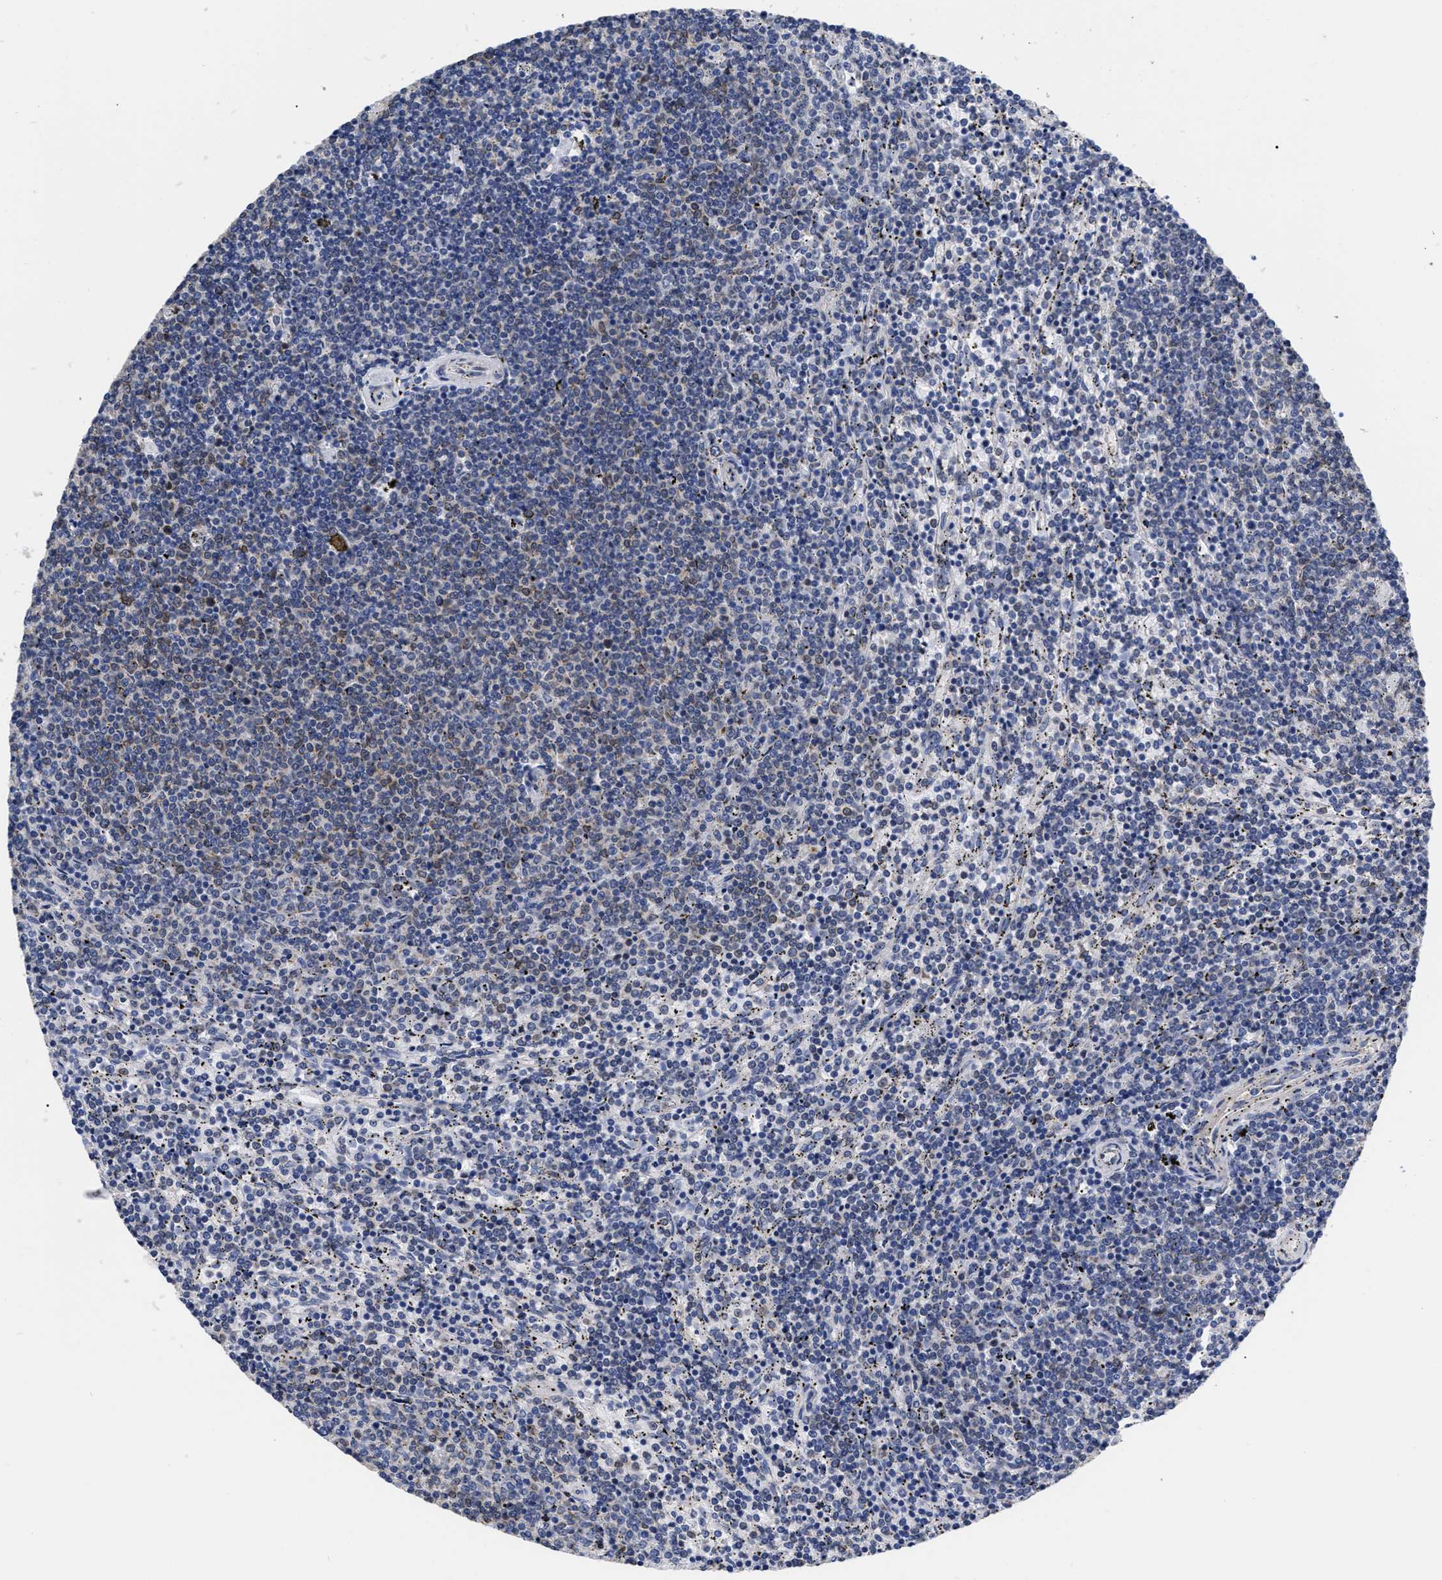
{"staining": {"intensity": "weak", "quantity": "<25%", "location": "nuclear"}, "tissue": "lymphoma", "cell_type": "Tumor cells", "image_type": "cancer", "snomed": [{"axis": "morphology", "description": "Malignant lymphoma, non-Hodgkin's type, Low grade"}, {"axis": "topography", "description": "Spleen"}], "caption": "Immunohistochemical staining of human low-grade malignant lymphoma, non-Hodgkin's type shows no significant staining in tumor cells.", "gene": "IRAG2", "patient": {"sex": "female", "age": 50}}